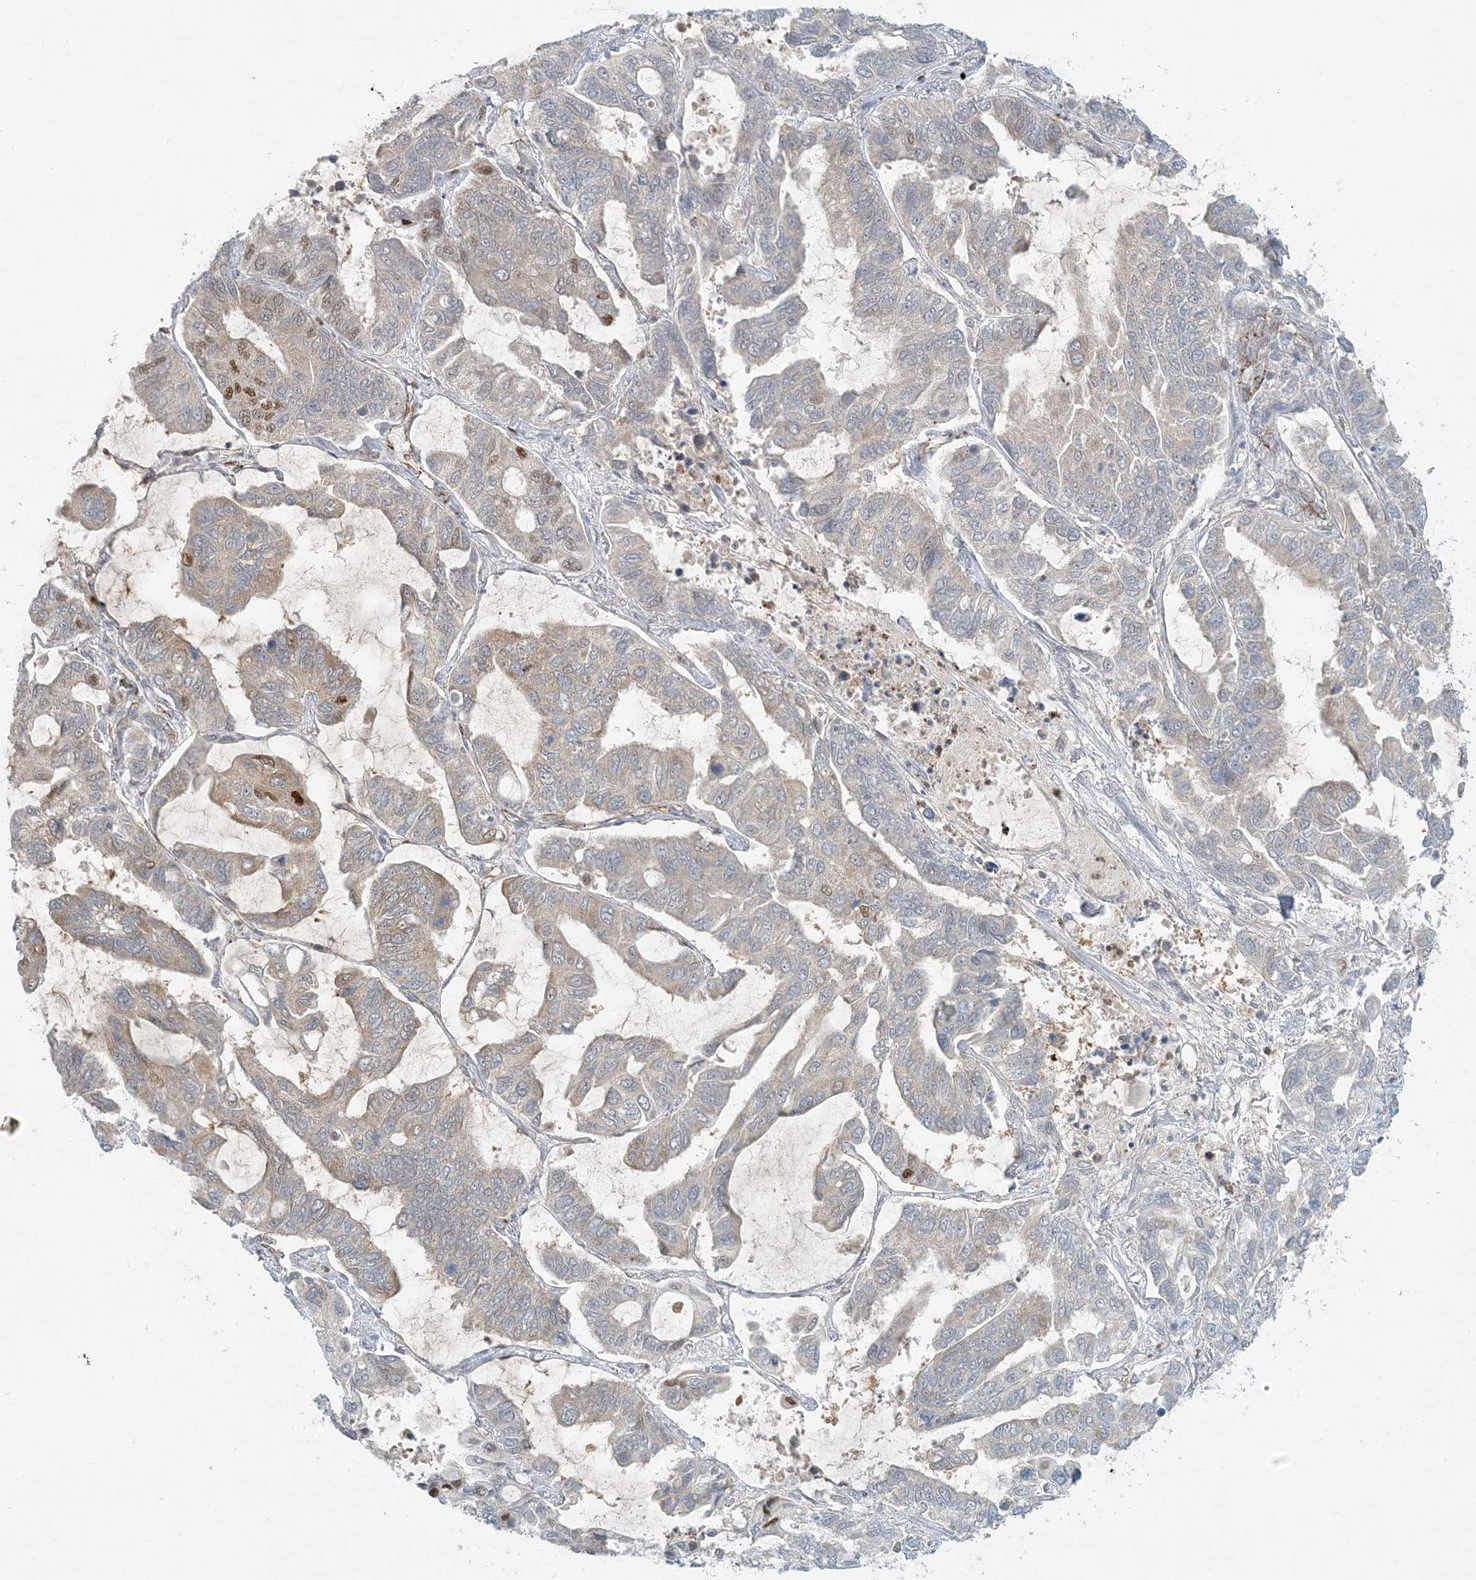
{"staining": {"intensity": "moderate", "quantity": "<25%", "location": "nuclear"}, "tissue": "lung cancer", "cell_type": "Tumor cells", "image_type": "cancer", "snomed": [{"axis": "morphology", "description": "Adenocarcinoma, NOS"}, {"axis": "topography", "description": "Lung"}], "caption": "Protein staining exhibits moderate nuclear positivity in about <25% of tumor cells in lung cancer (adenocarcinoma).", "gene": "AK9", "patient": {"sex": "male", "age": 64}}